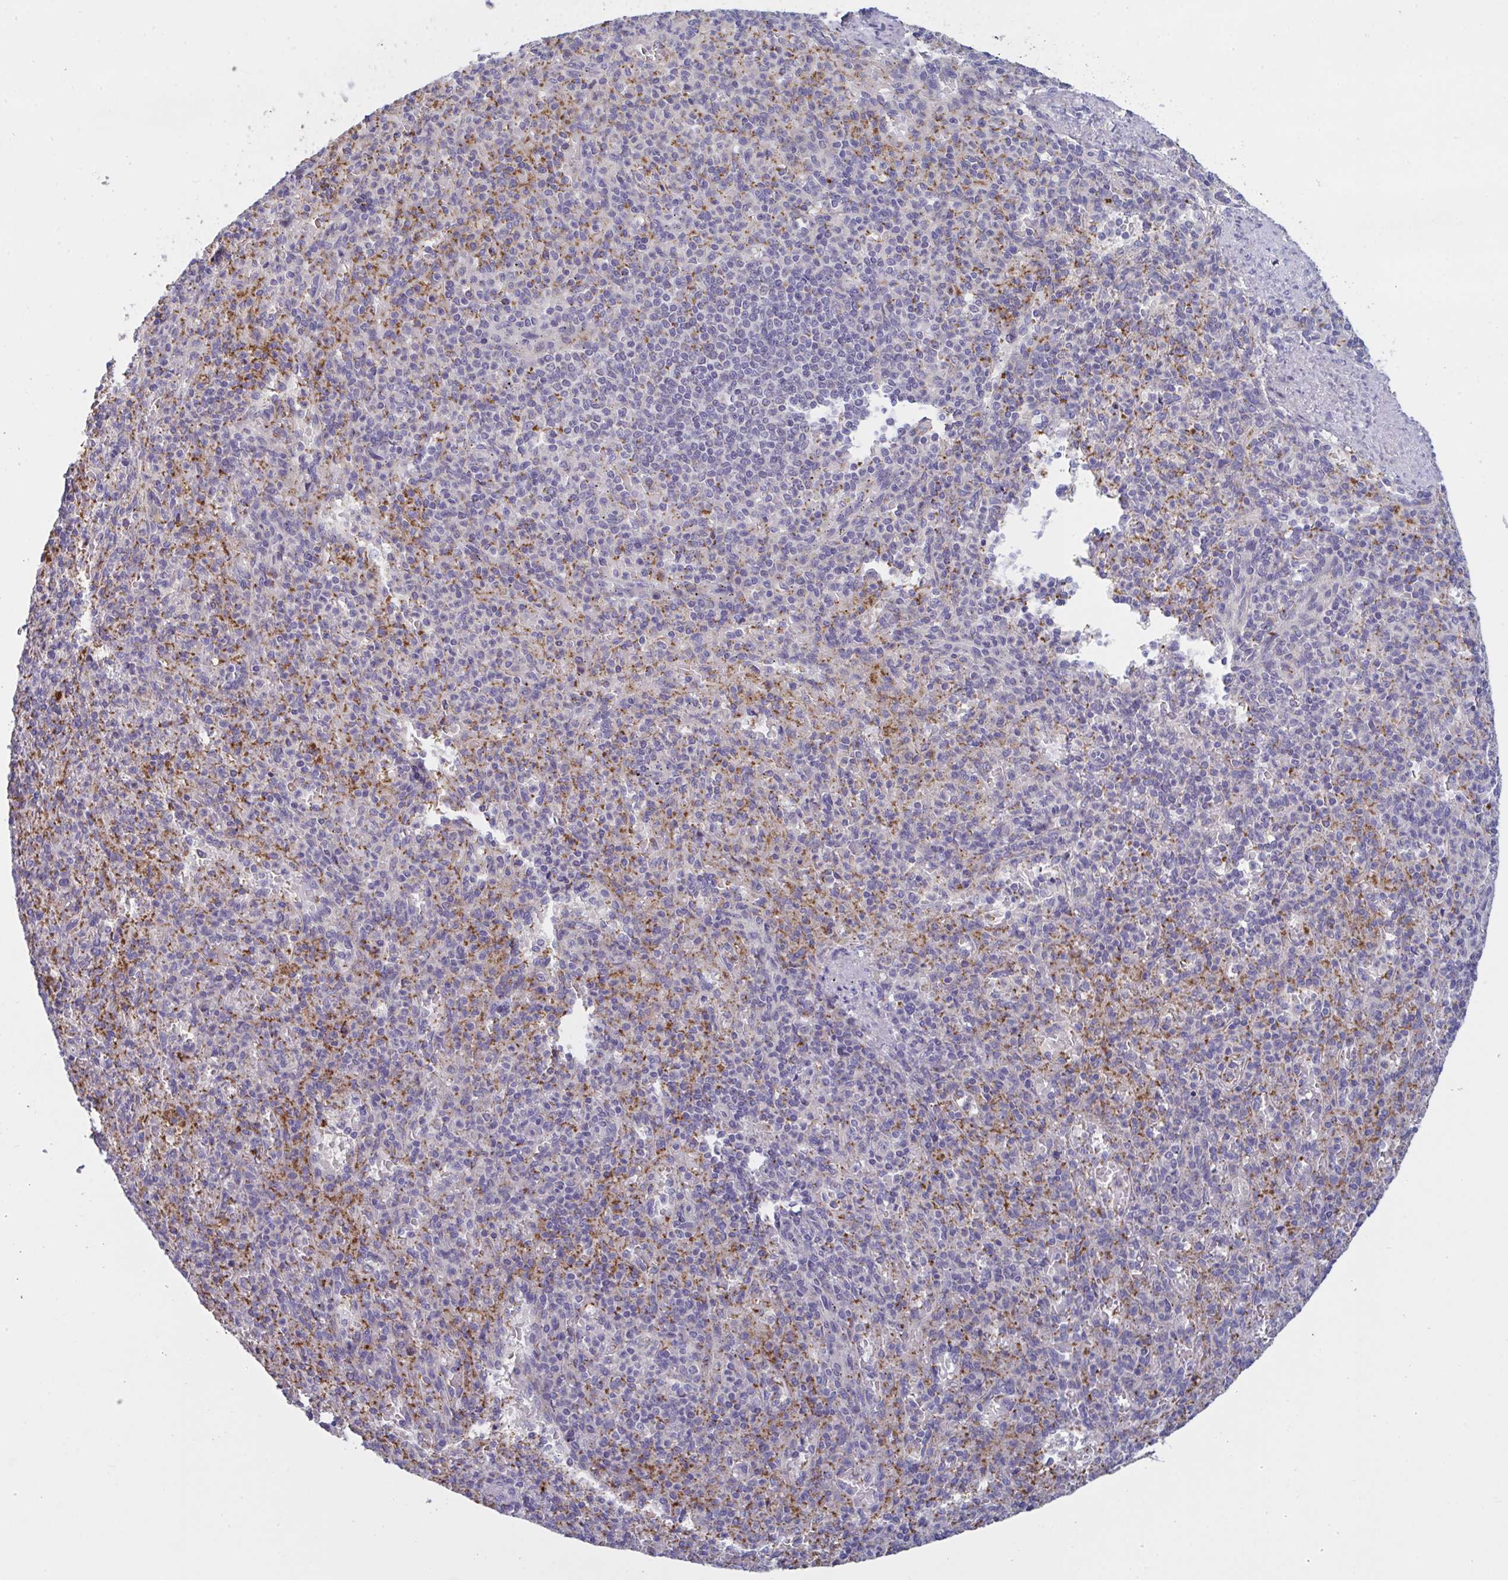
{"staining": {"intensity": "negative", "quantity": "none", "location": "none"}, "tissue": "spleen", "cell_type": "Cells in red pulp", "image_type": "normal", "snomed": [{"axis": "morphology", "description": "Normal tissue, NOS"}, {"axis": "topography", "description": "Spleen"}], "caption": "DAB immunohistochemical staining of unremarkable human spleen displays no significant positivity in cells in red pulp.", "gene": "MRPS2", "patient": {"sex": "female", "age": 74}}